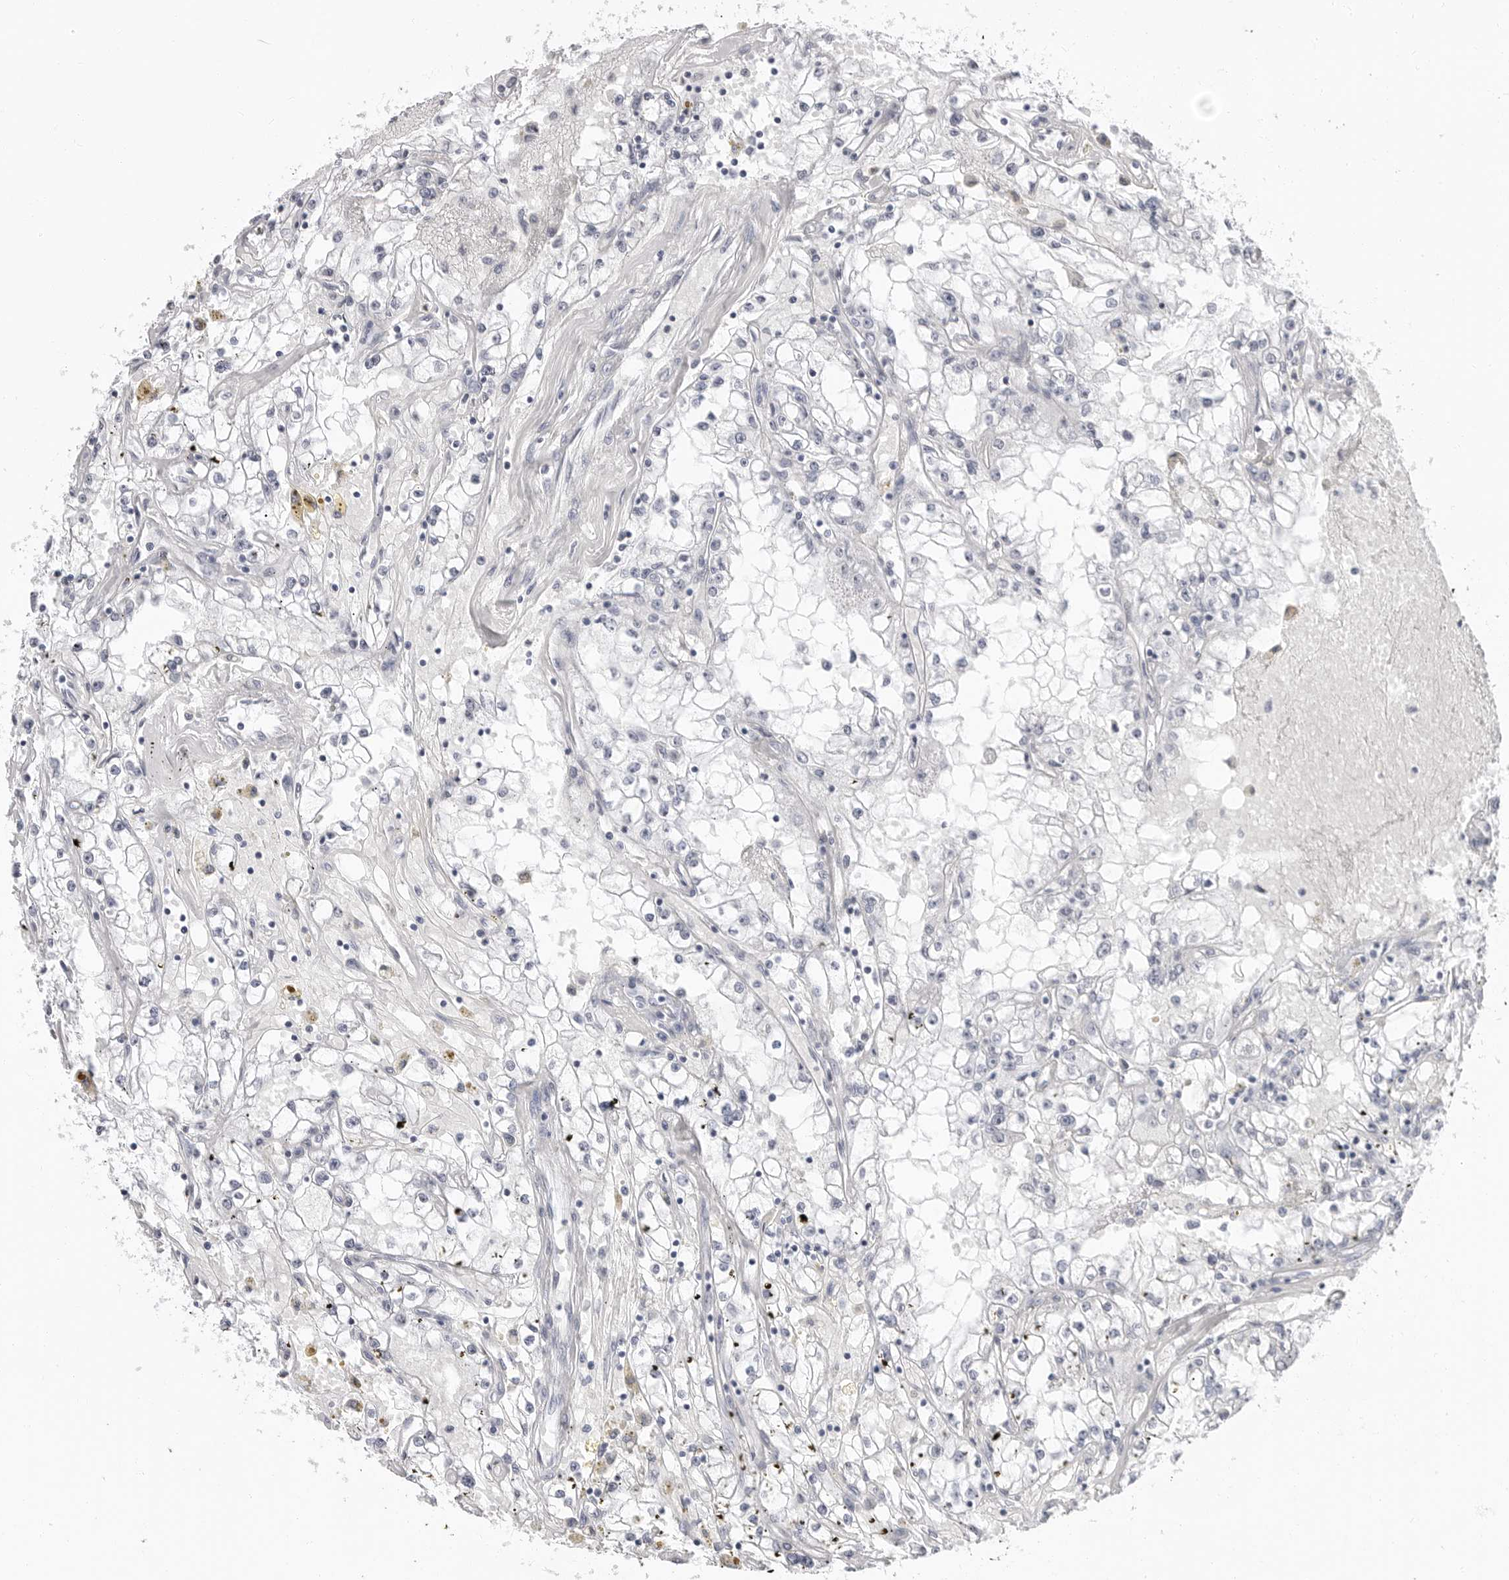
{"staining": {"intensity": "negative", "quantity": "none", "location": "none"}, "tissue": "renal cancer", "cell_type": "Tumor cells", "image_type": "cancer", "snomed": [{"axis": "morphology", "description": "Adenocarcinoma, NOS"}, {"axis": "topography", "description": "Kidney"}], "caption": "The immunohistochemistry micrograph has no significant staining in tumor cells of renal cancer tissue.", "gene": "ERICH3", "patient": {"sex": "male", "age": 56}}